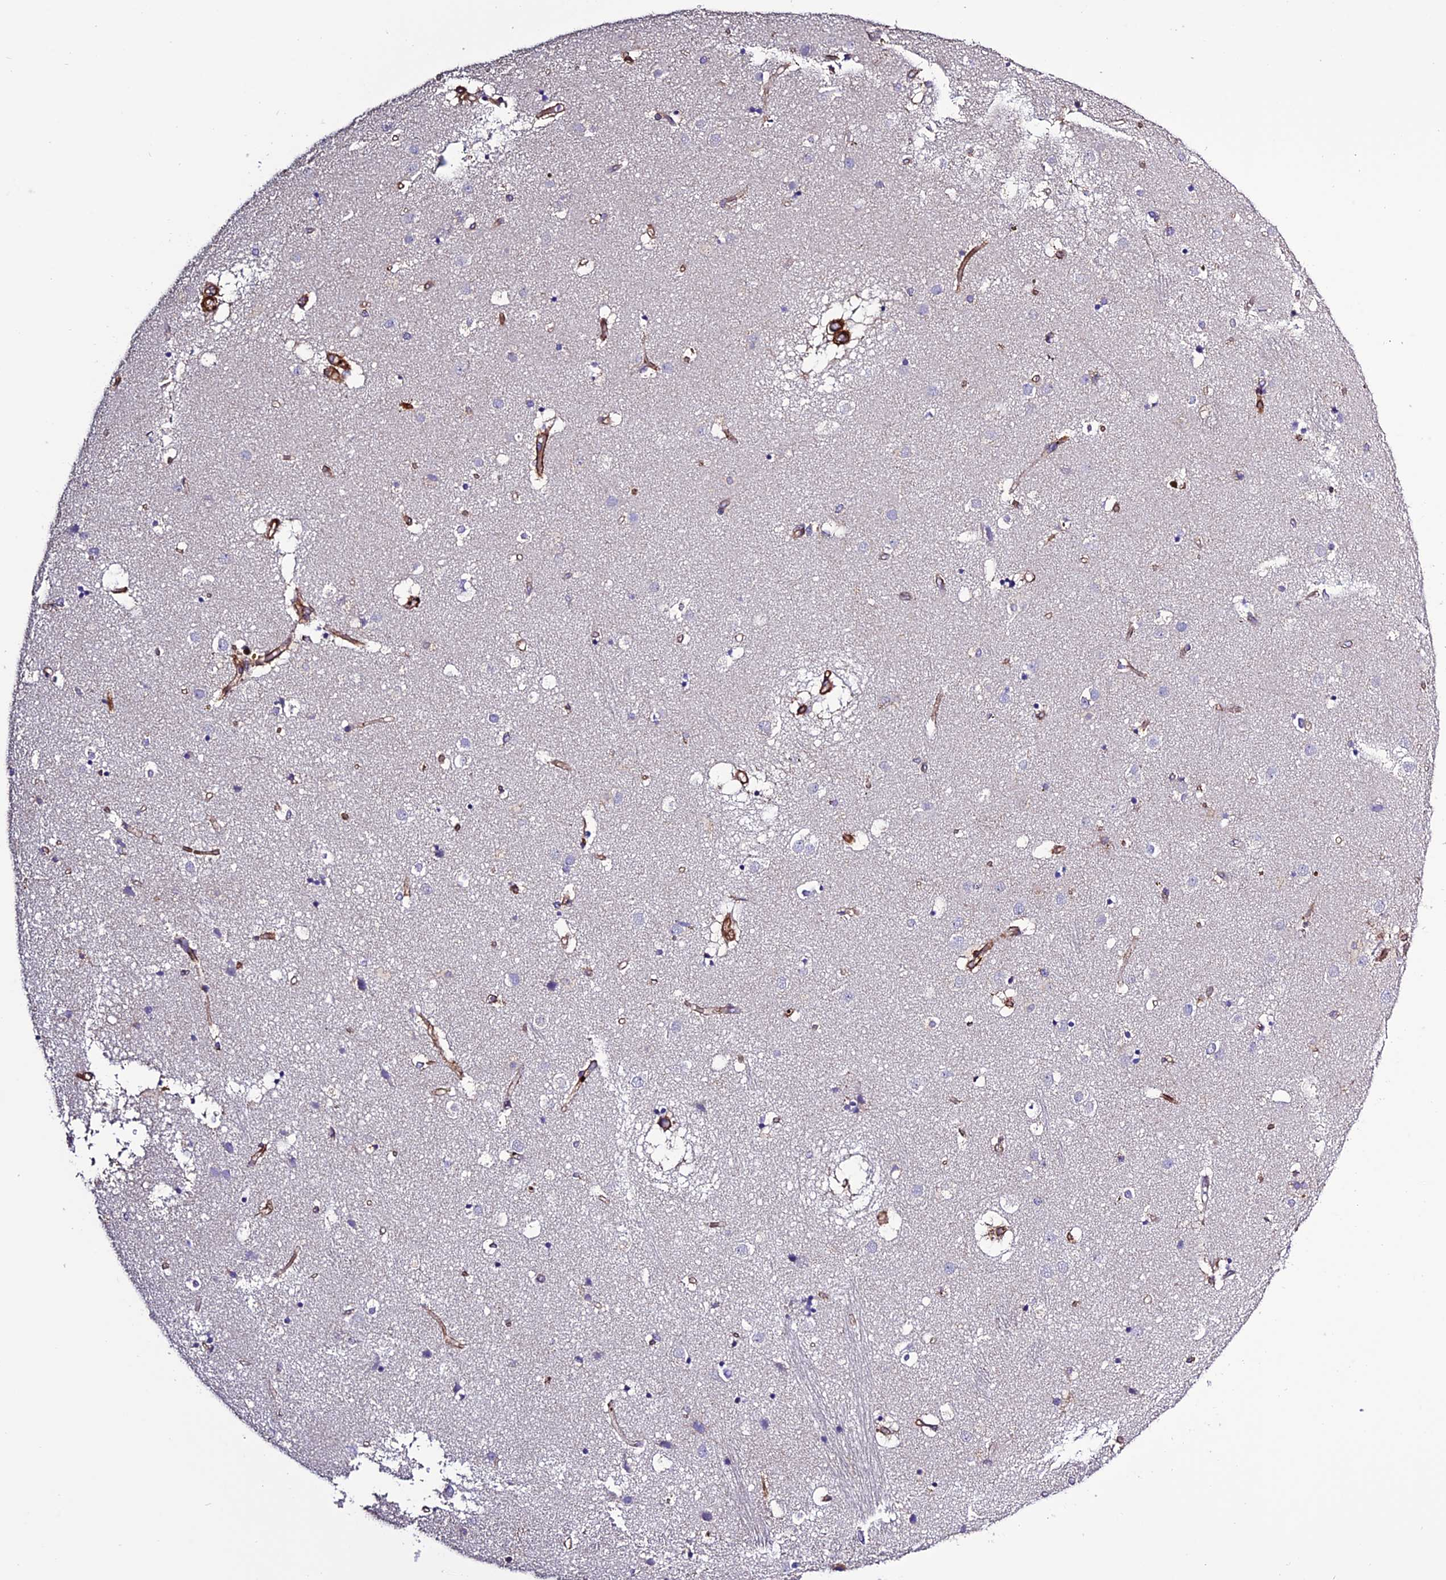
{"staining": {"intensity": "negative", "quantity": "none", "location": "none"}, "tissue": "caudate", "cell_type": "Glial cells", "image_type": "normal", "snomed": [{"axis": "morphology", "description": "Normal tissue, NOS"}, {"axis": "topography", "description": "Lateral ventricle wall"}], "caption": "This is an immunohistochemistry micrograph of normal caudate. There is no expression in glial cells.", "gene": "REX1BD", "patient": {"sex": "male", "age": 70}}